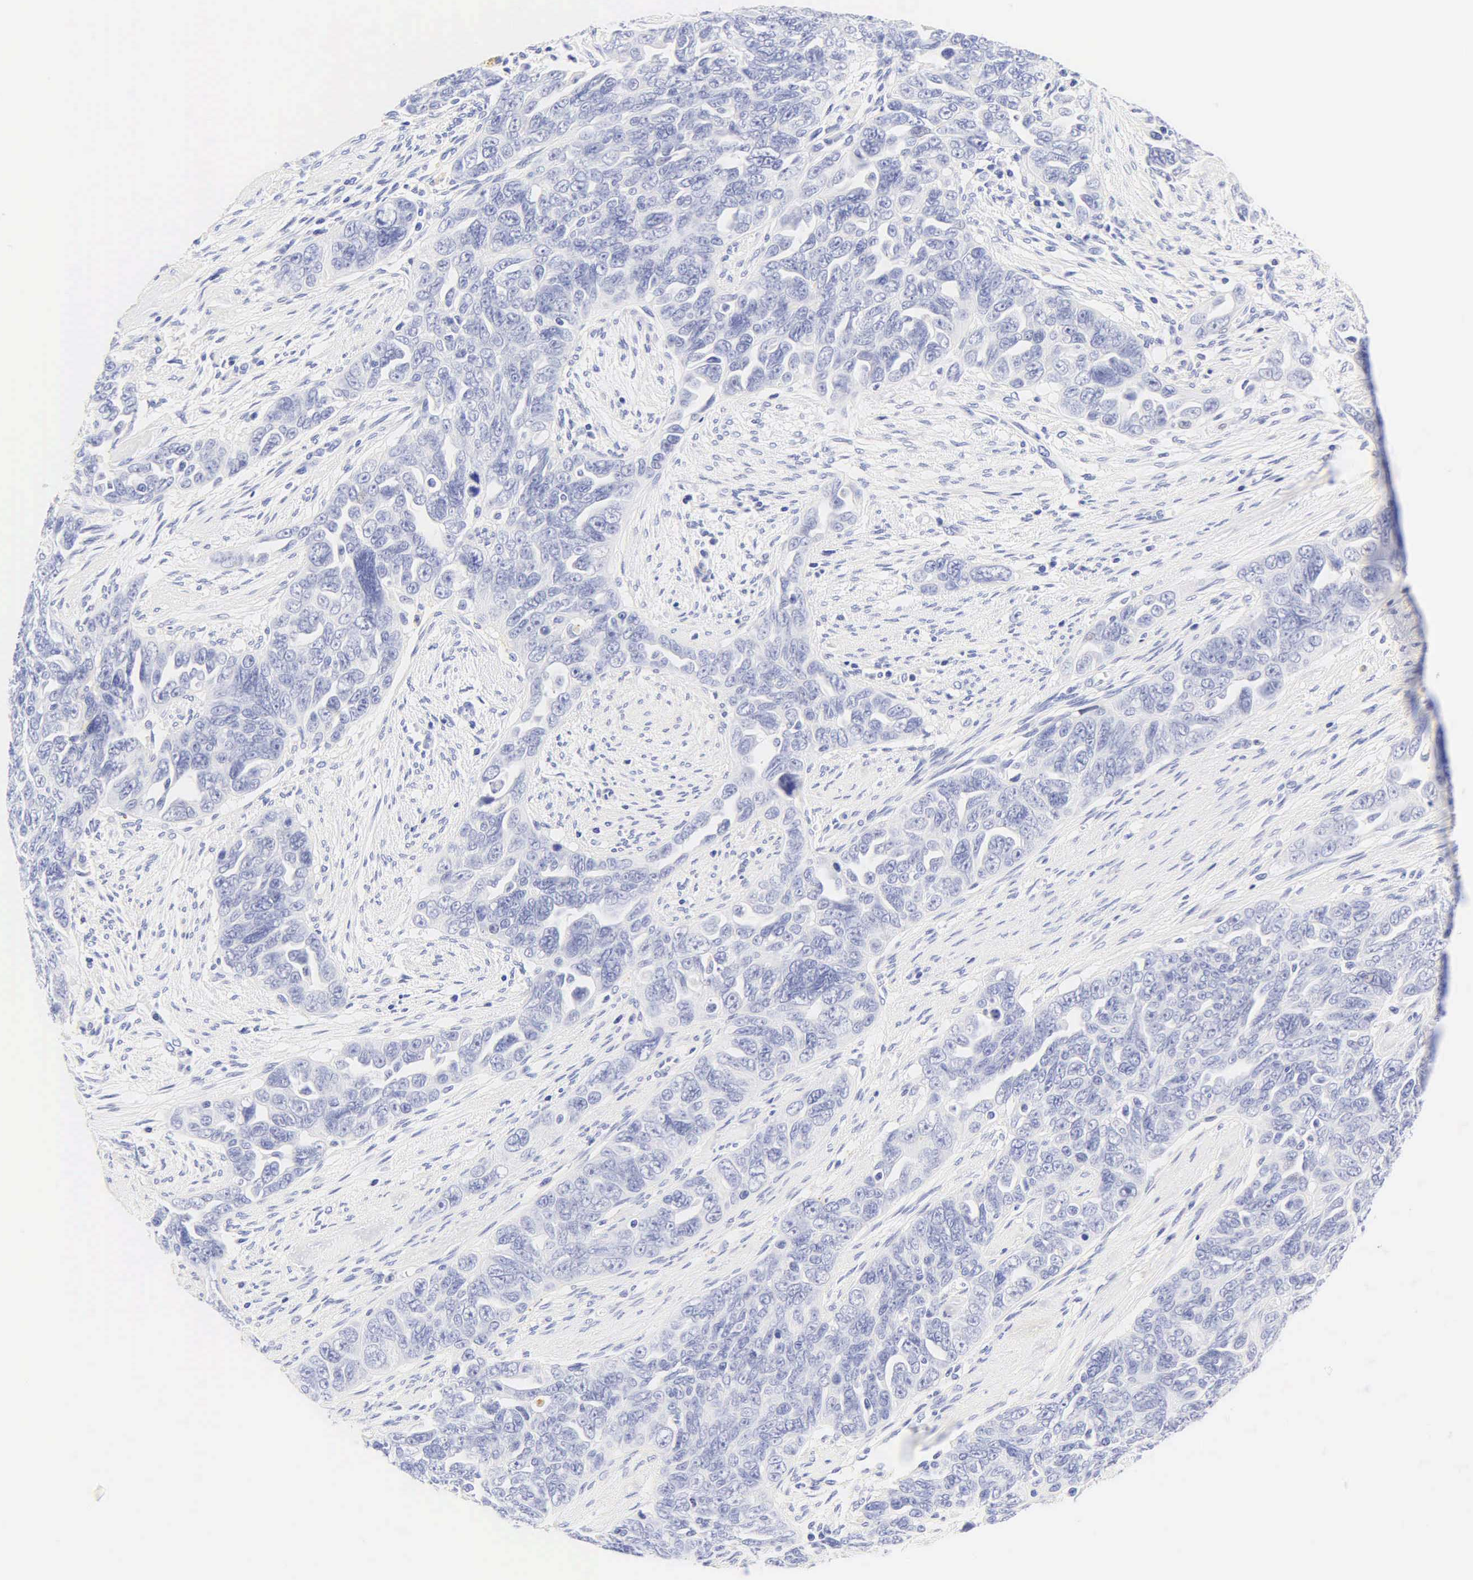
{"staining": {"intensity": "negative", "quantity": "none", "location": "none"}, "tissue": "ovarian cancer", "cell_type": "Tumor cells", "image_type": "cancer", "snomed": [{"axis": "morphology", "description": "Cystadenocarcinoma, serous, NOS"}, {"axis": "topography", "description": "Ovary"}], "caption": "Photomicrograph shows no significant protein positivity in tumor cells of serous cystadenocarcinoma (ovarian). (Stains: DAB (3,3'-diaminobenzidine) immunohistochemistry (IHC) with hematoxylin counter stain, Microscopy: brightfield microscopy at high magnification).", "gene": "KRT20", "patient": {"sex": "female", "age": 63}}